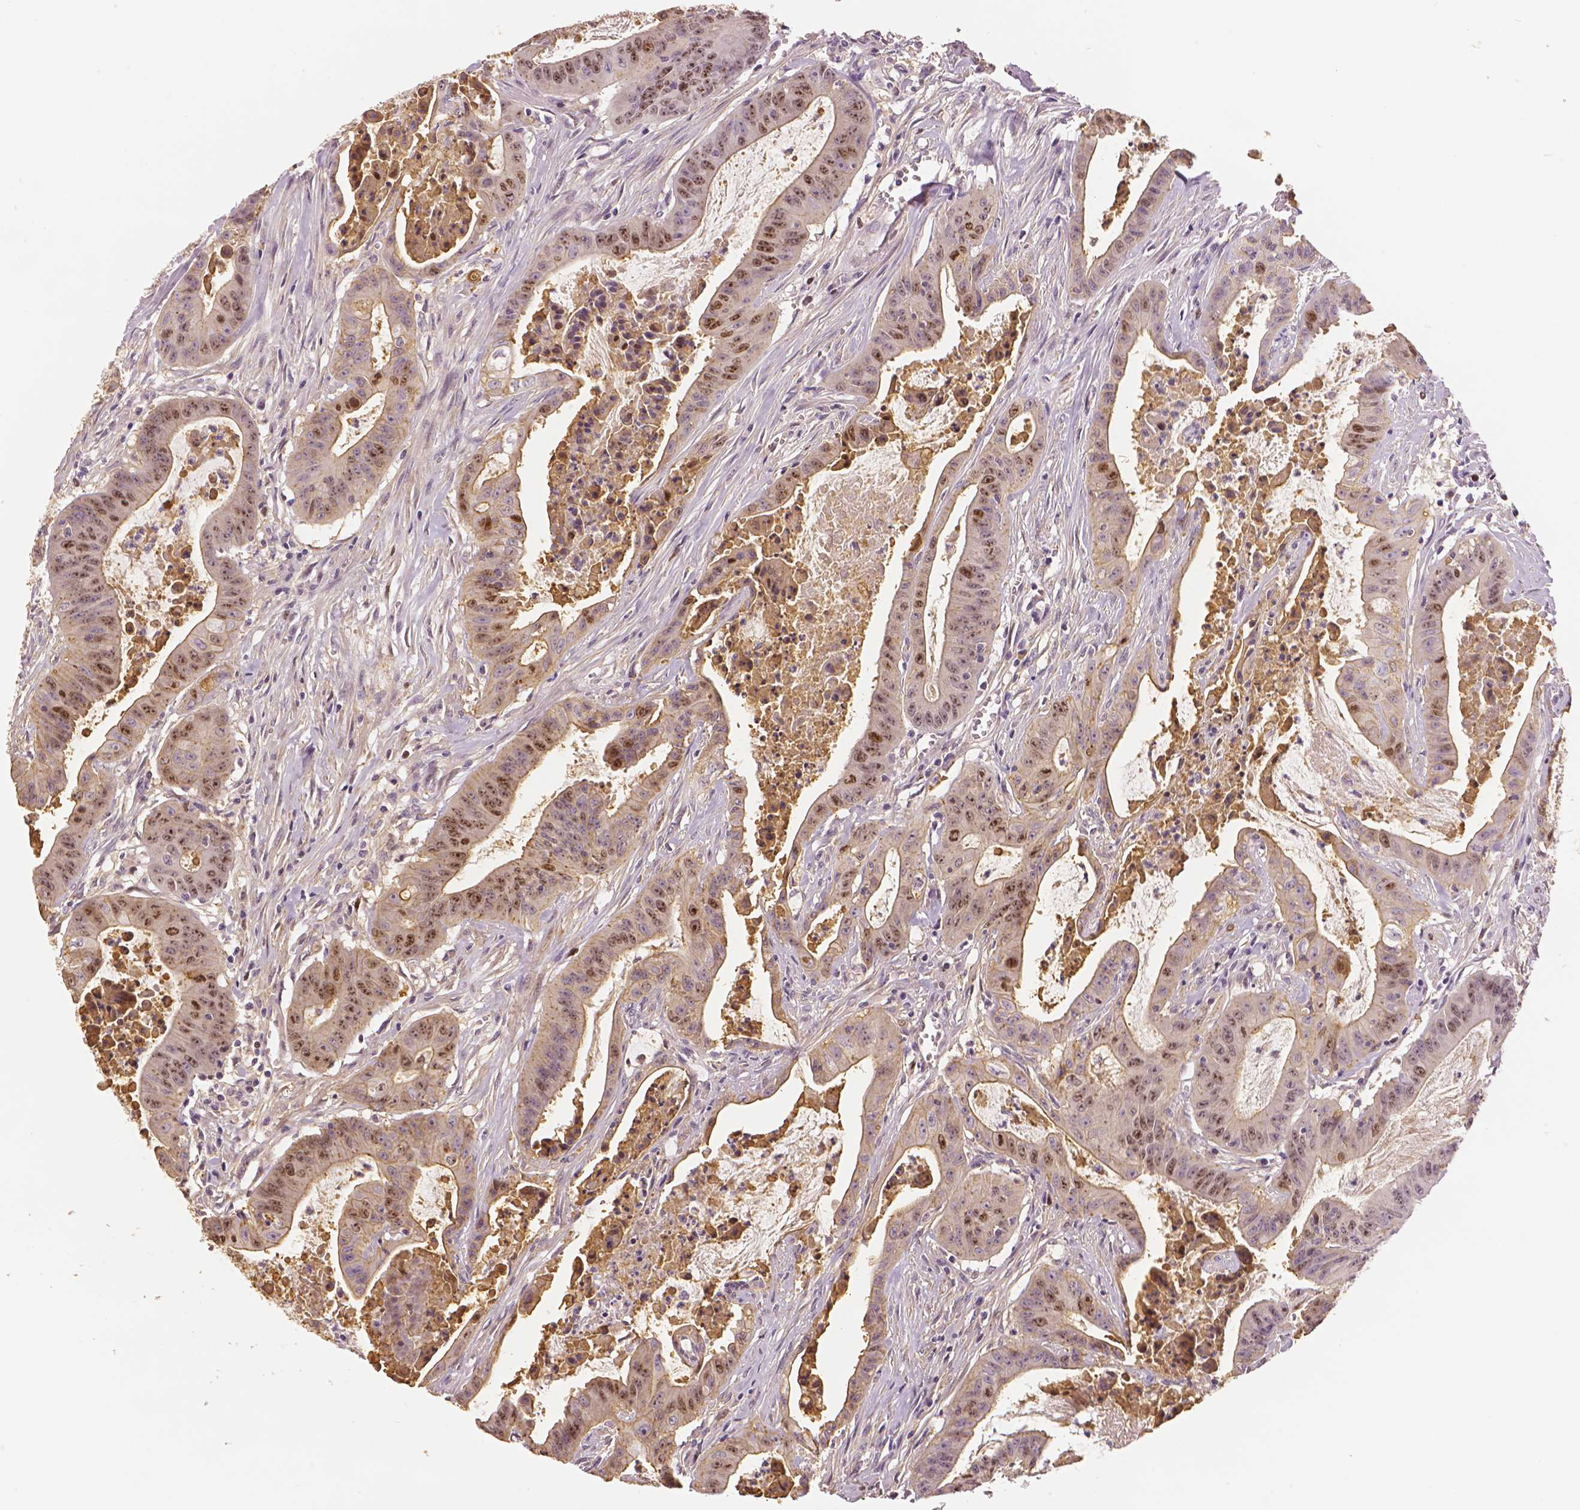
{"staining": {"intensity": "moderate", "quantity": "25%-75%", "location": "nuclear"}, "tissue": "colorectal cancer", "cell_type": "Tumor cells", "image_type": "cancer", "snomed": [{"axis": "morphology", "description": "Adenocarcinoma, NOS"}, {"axis": "topography", "description": "Colon"}], "caption": "Immunohistochemical staining of human colorectal cancer (adenocarcinoma) demonstrates moderate nuclear protein expression in about 25%-75% of tumor cells. (DAB (3,3'-diaminobenzidine) IHC with brightfield microscopy, high magnification).", "gene": "MKI67", "patient": {"sex": "male", "age": 33}}